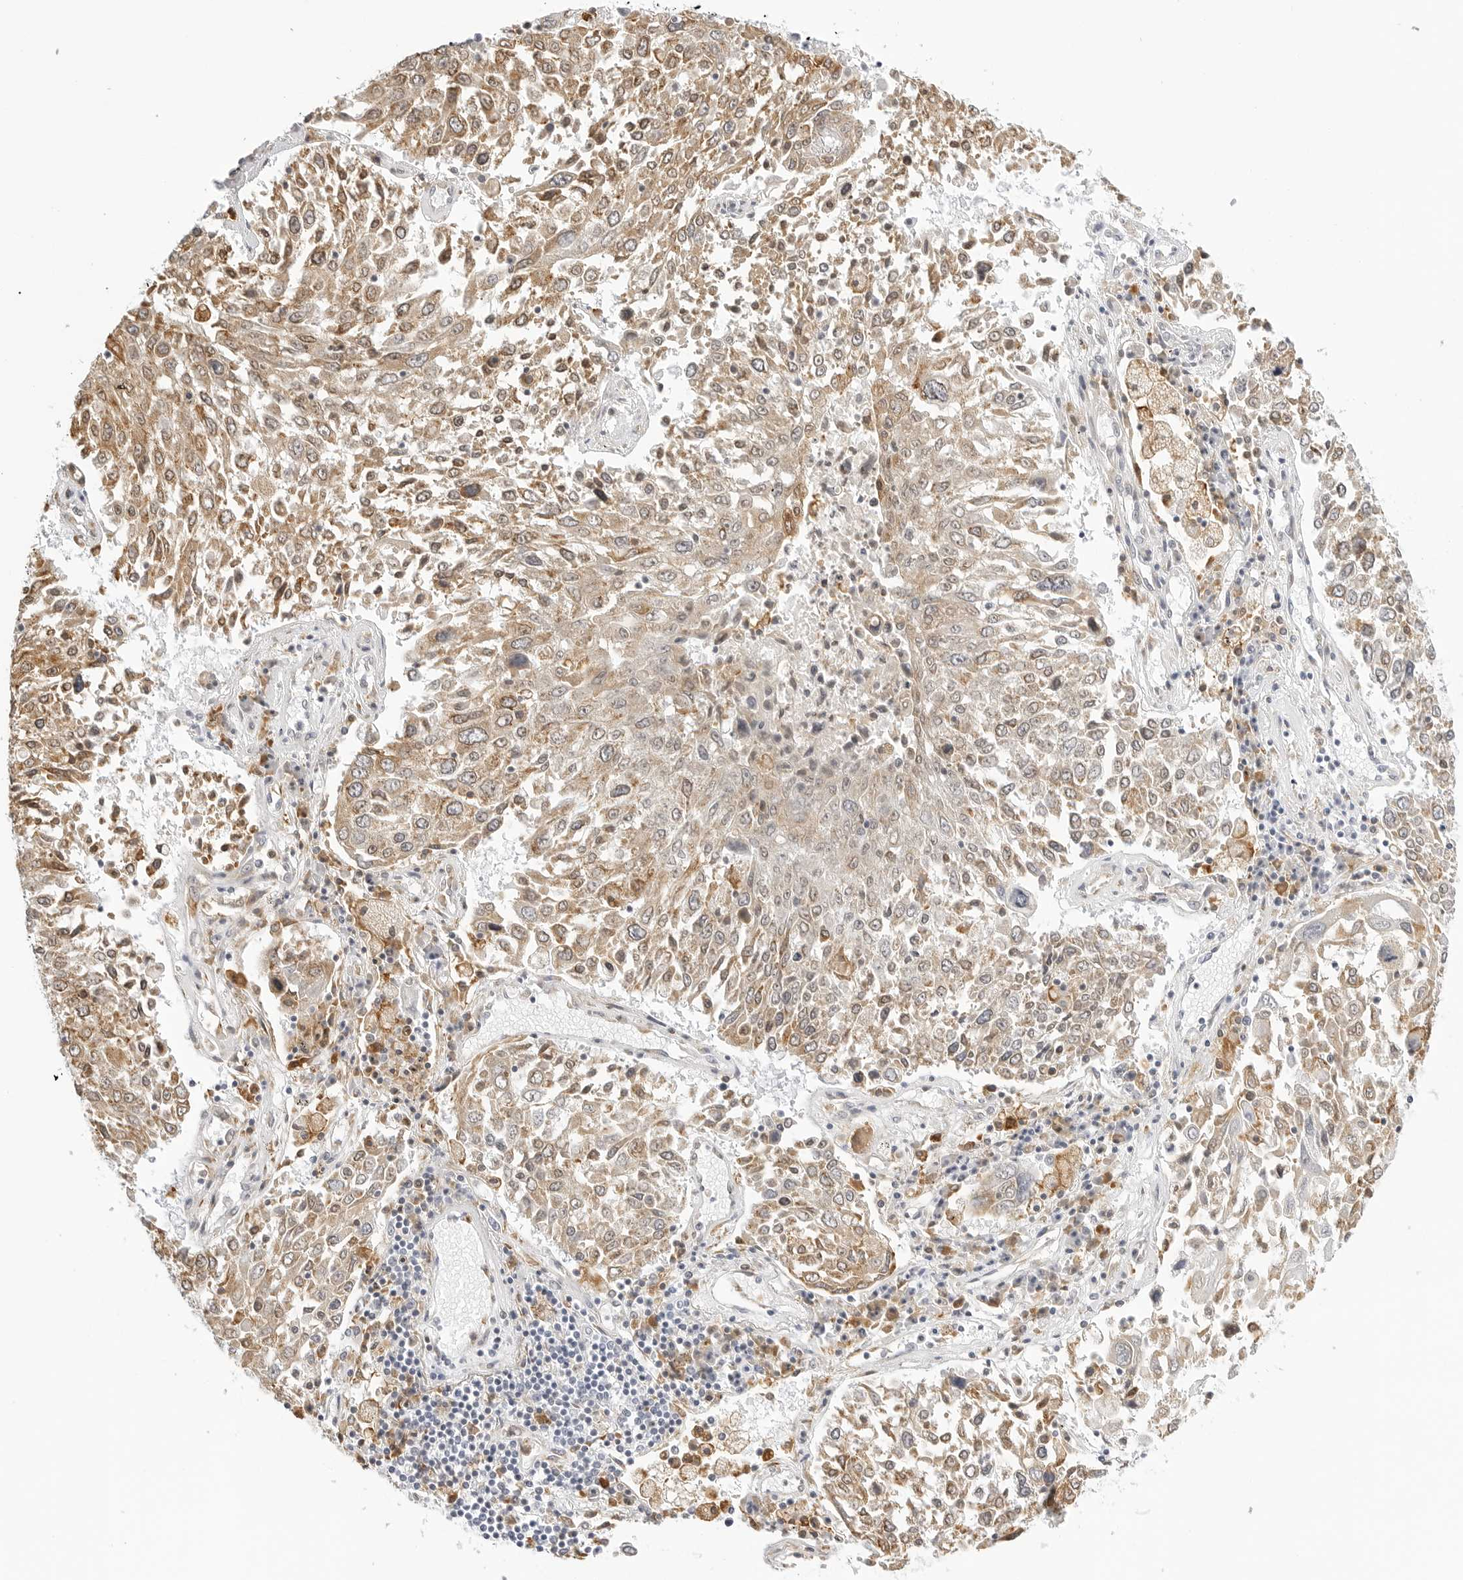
{"staining": {"intensity": "moderate", "quantity": ">75%", "location": "cytoplasmic/membranous"}, "tissue": "lung cancer", "cell_type": "Tumor cells", "image_type": "cancer", "snomed": [{"axis": "morphology", "description": "Squamous cell carcinoma, NOS"}, {"axis": "topography", "description": "Lung"}], "caption": "Lung cancer was stained to show a protein in brown. There is medium levels of moderate cytoplasmic/membranous expression in approximately >75% of tumor cells.", "gene": "THEM4", "patient": {"sex": "male", "age": 65}}